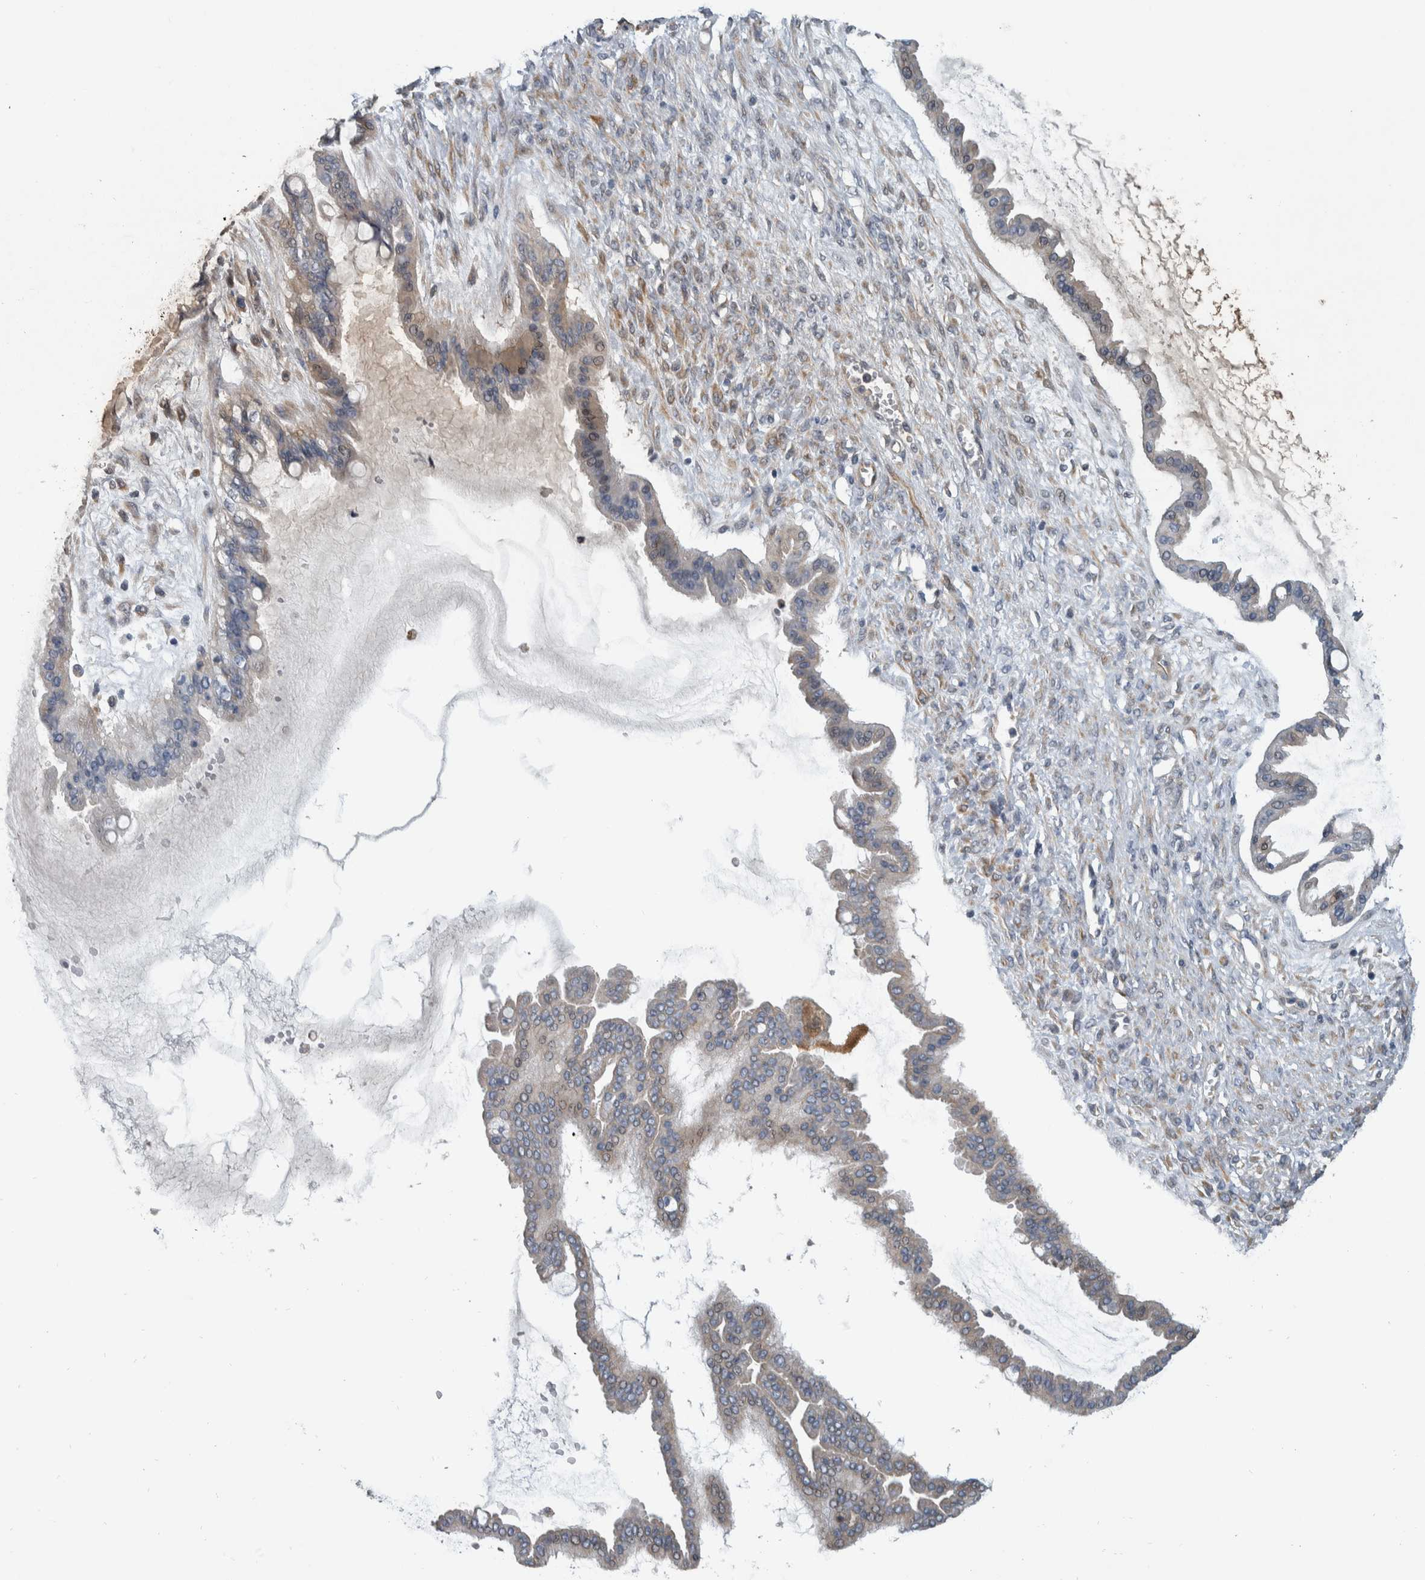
{"staining": {"intensity": "weak", "quantity": "<25%", "location": "cytoplasmic/membranous"}, "tissue": "ovarian cancer", "cell_type": "Tumor cells", "image_type": "cancer", "snomed": [{"axis": "morphology", "description": "Cystadenocarcinoma, mucinous, NOS"}, {"axis": "topography", "description": "Ovary"}], "caption": "Tumor cells are negative for protein expression in human ovarian cancer (mucinous cystadenocarcinoma).", "gene": "NT5C2", "patient": {"sex": "female", "age": 73}}